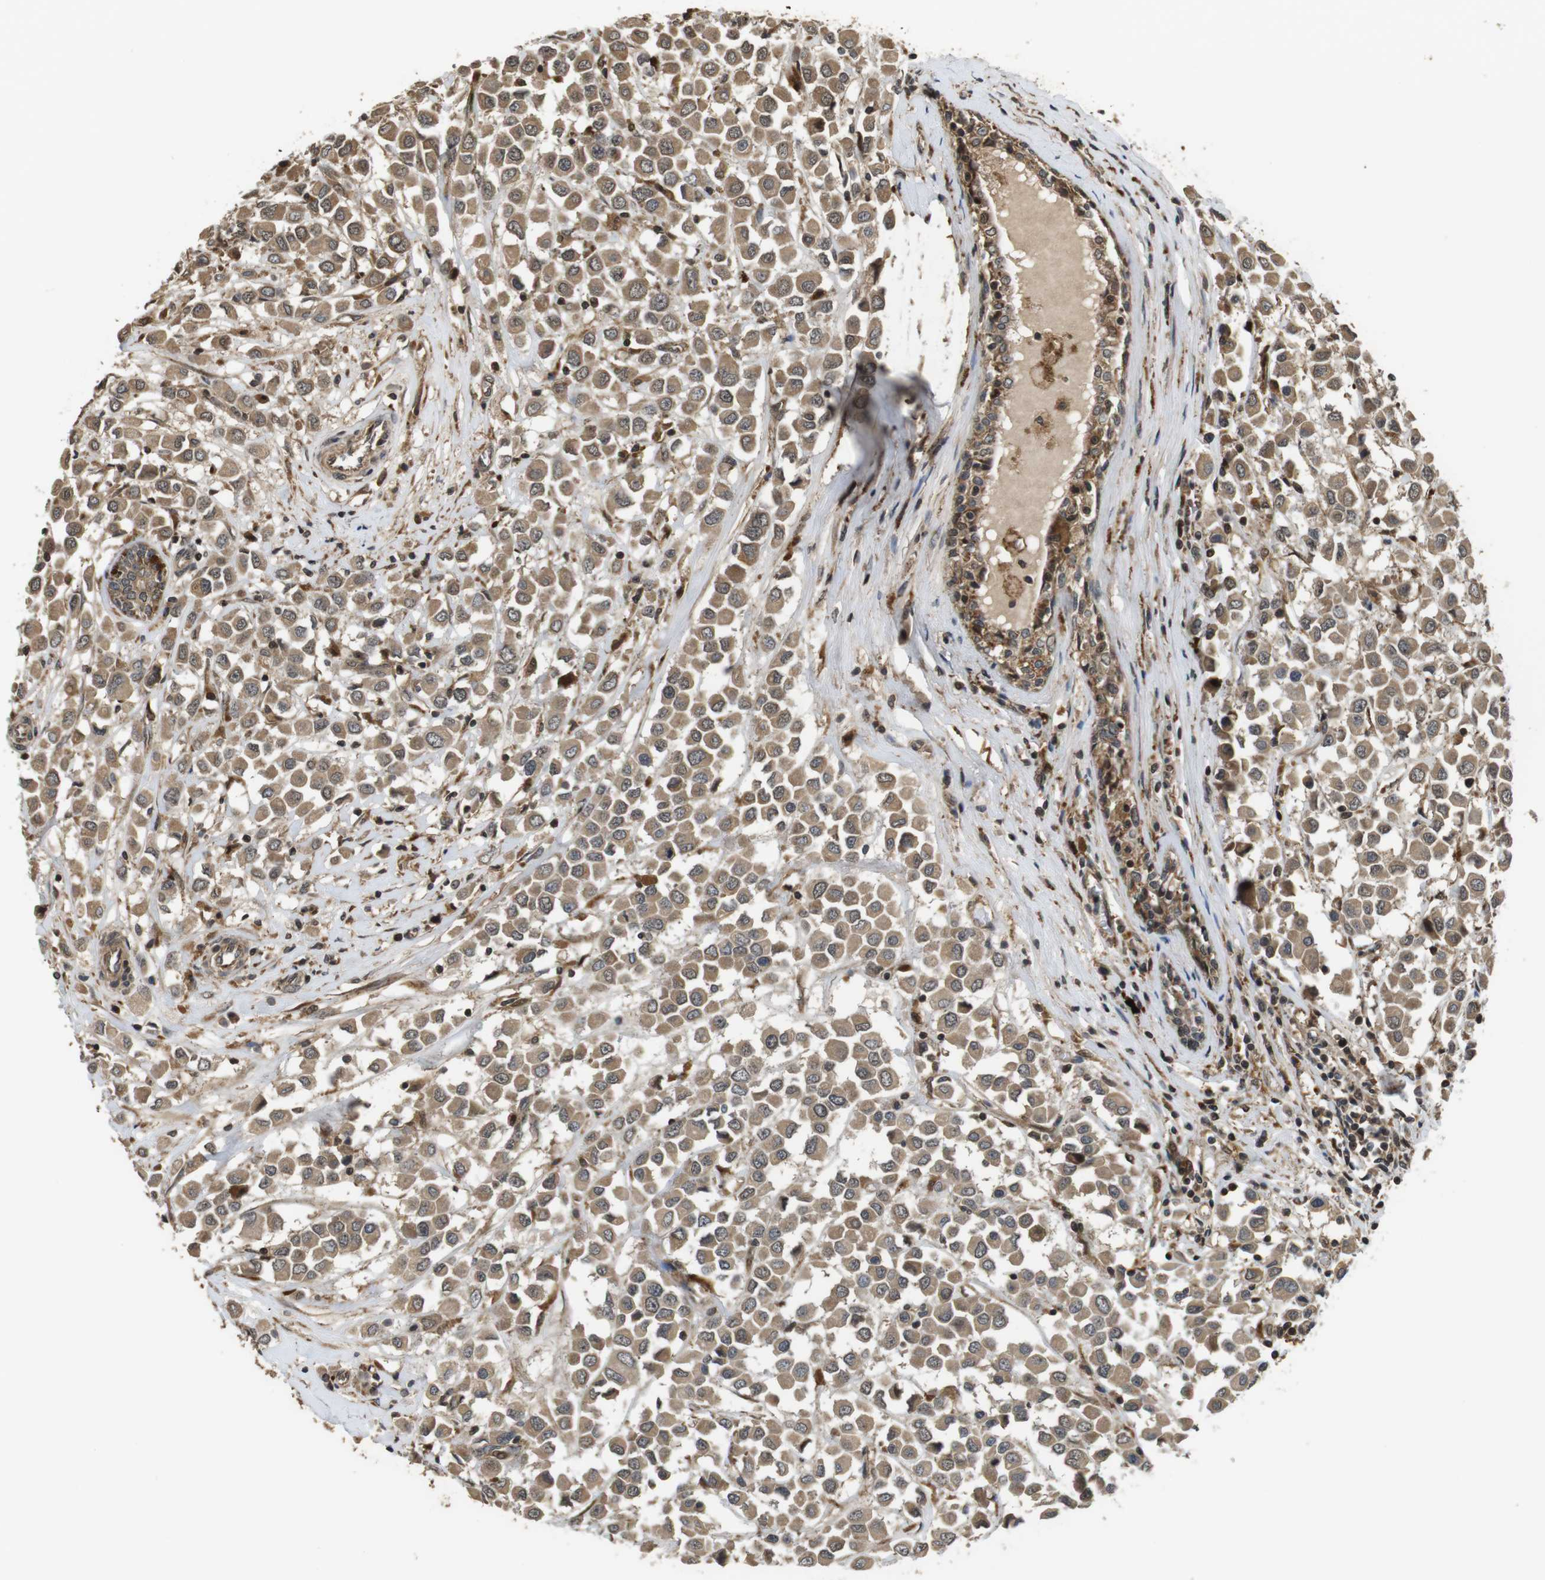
{"staining": {"intensity": "moderate", "quantity": ">75%", "location": "cytoplasmic/membranous,nuclear"}, "tissue": "breast cancer", "cell_type": "Tumor cells", "image_type": "cancer", "snomed": [{"axis": "morphology", "description": "Duct carcinoma"}, {"axis": "topography", "description": "Breast"}], "caption": "Tumor cells show medium levels of moderate cytoplasmic/membranous and nuclear positivity in approximately >75% of cells in human breast infiltrating ductal carcinoma. (Stains: DAB (3,3'-diaminobenzidine) in brown, nuclei in blue, Microscopy: brightfield microscopy at high magnification).", "gene": "FZD10", "patient": {"sex": "female", "age": 61}}